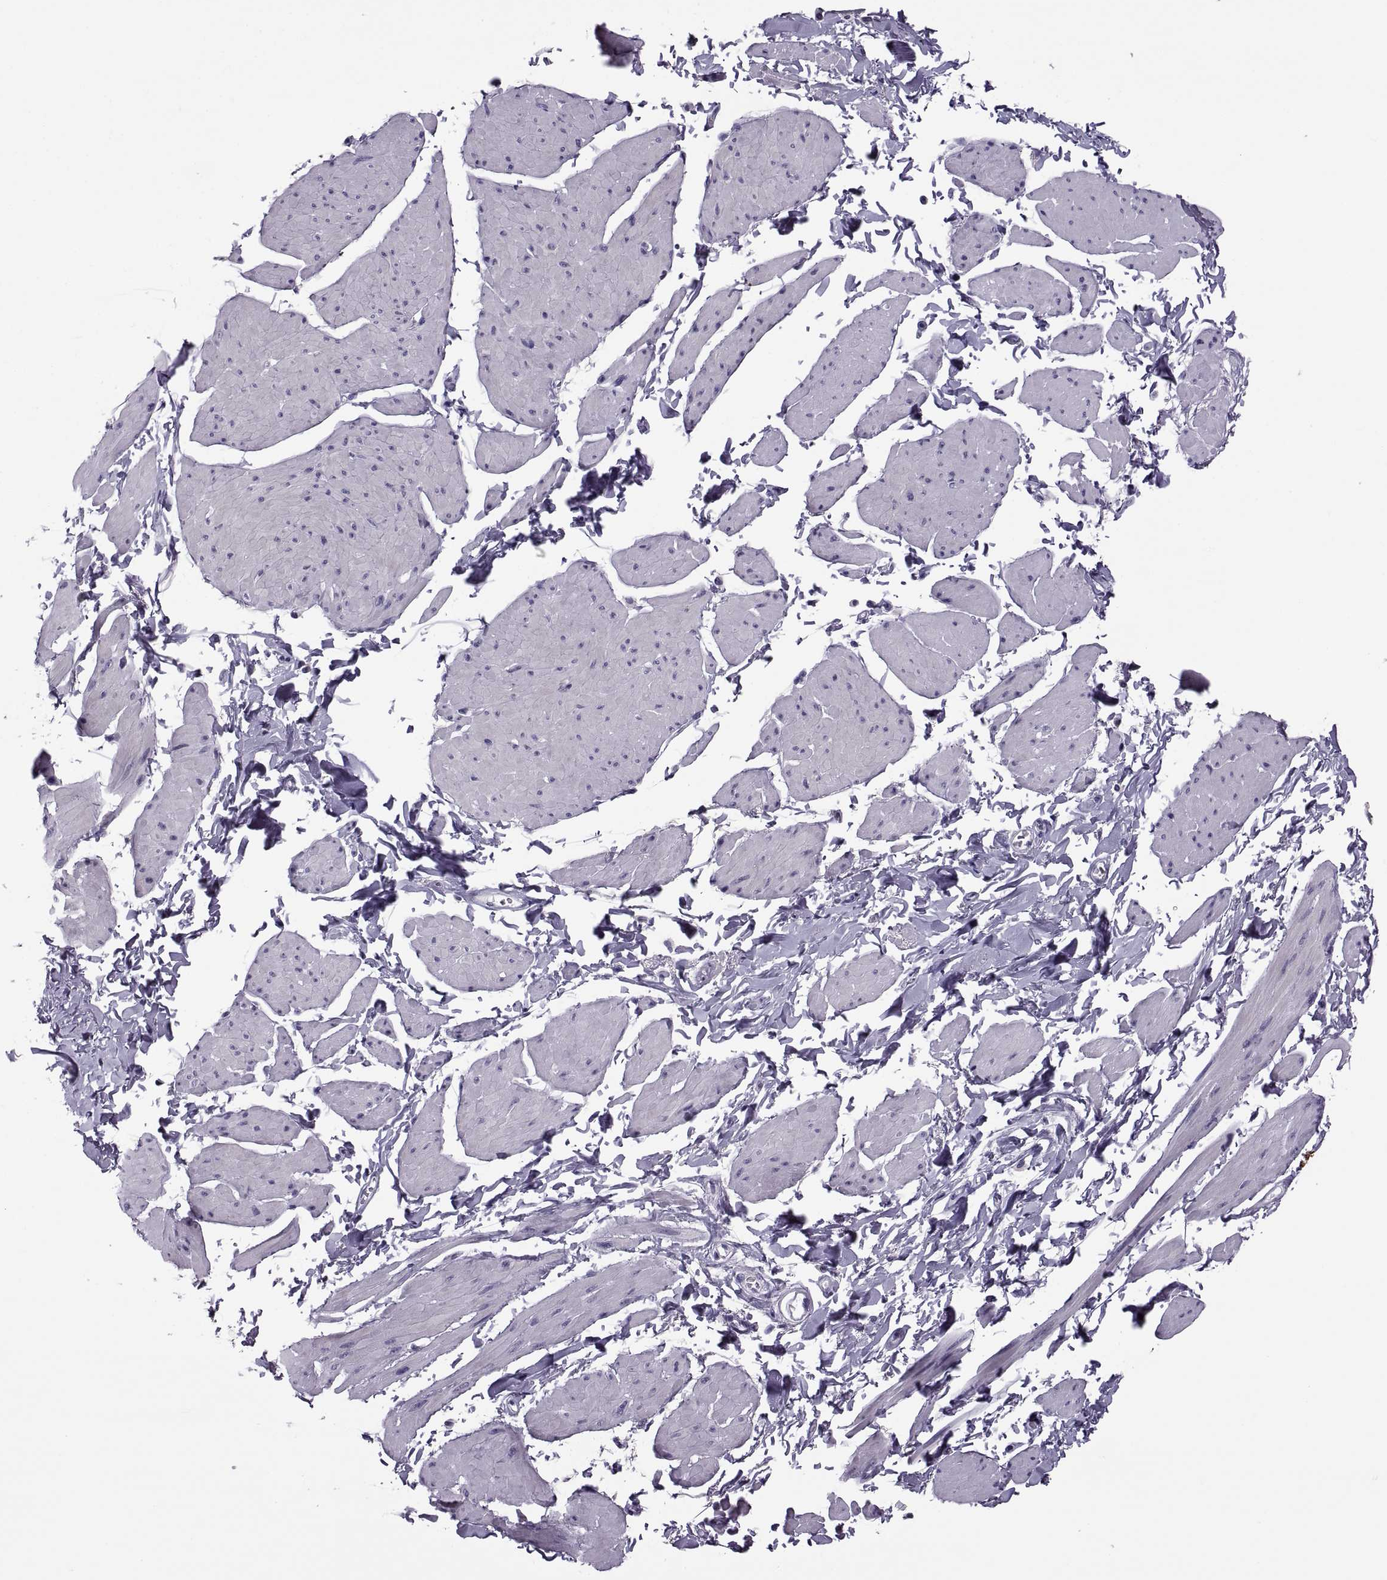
{"staining": {"intensity": "negative", "quantity": "none", "location": "none"}, "tissue": "smooth muscle", "cell_type": "Smooth muscle cells", "image_type": "normal", "snomed": [{"axis": "morphology", "description": "Normal tissue, NOS"}, {"axis": "topography", "description": "Adipose tissue"}, {"axis": "topography", "description": "Smooth muscle"}, {"axis": "topography", "description": "Peripheral nerve tissue"}], "caption": "DAB (3,3'-diaminobenzidine) immunohistochemical staining of normal human smooth muscle demonstrates no significant staining in smooth muscle cells.", "gene": "MAGEB1", "patient": {"sex": "male", "age": 83}}